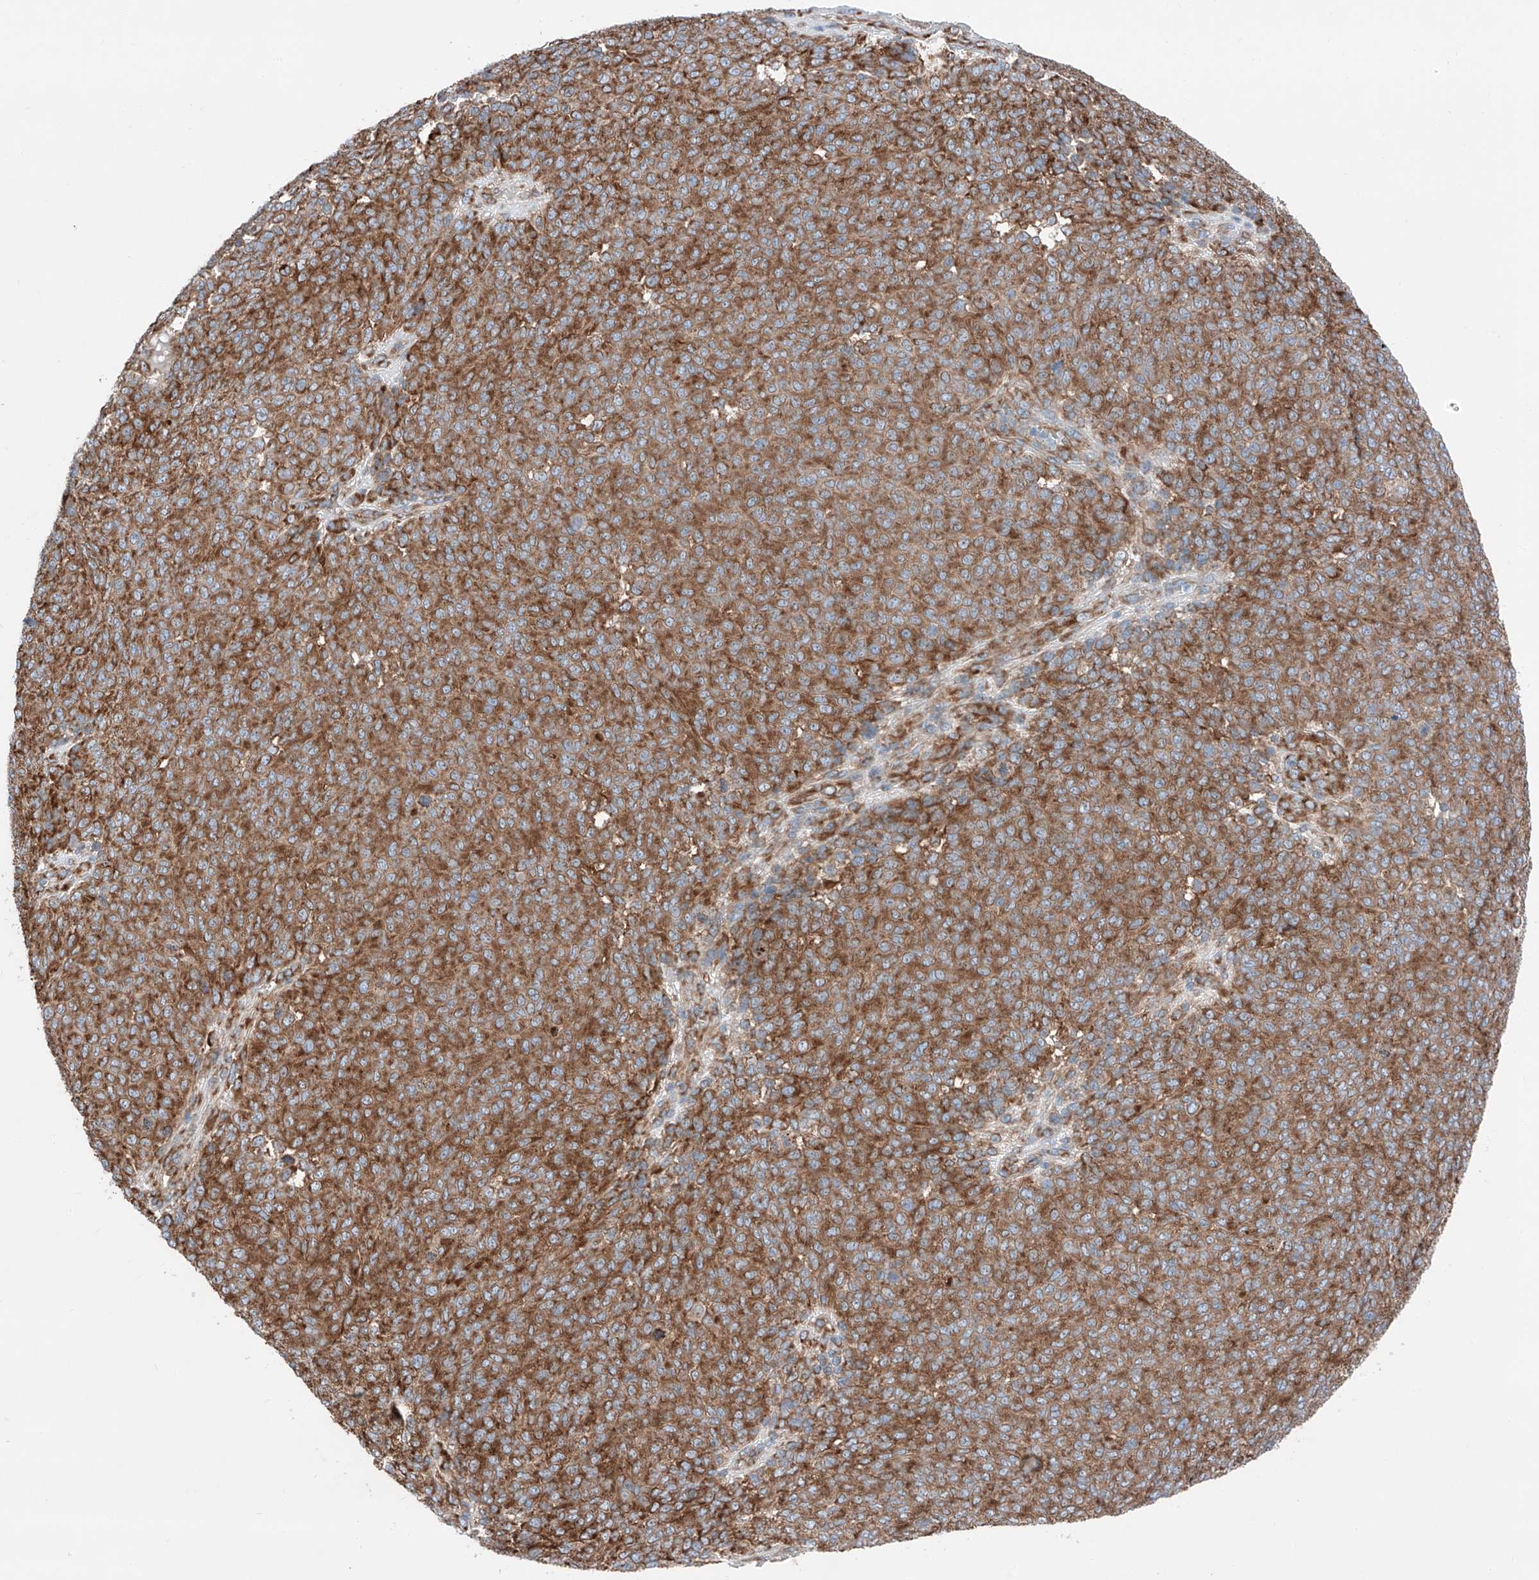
{"staining": {"intensity": "moderate", "quantity": ">75%", "location": "cytoplasmic/membranous"}, "tissue": "melanoma", "cell_type": "Tumor cells", "image_type": "cancer", "snomed": [{"axis": "morphology", "description": "Malignant melanoma, NOS"}, {"axis": "topography", "description": "Skin"}], "caption": "Human malignant melanoma stained with a brown dye reveals moderate cytoplasmic/membranous positive staining in about >75% of tumor cells.", "gene": "CRELD1", "patient": {"sex": "male", "age": 49}}